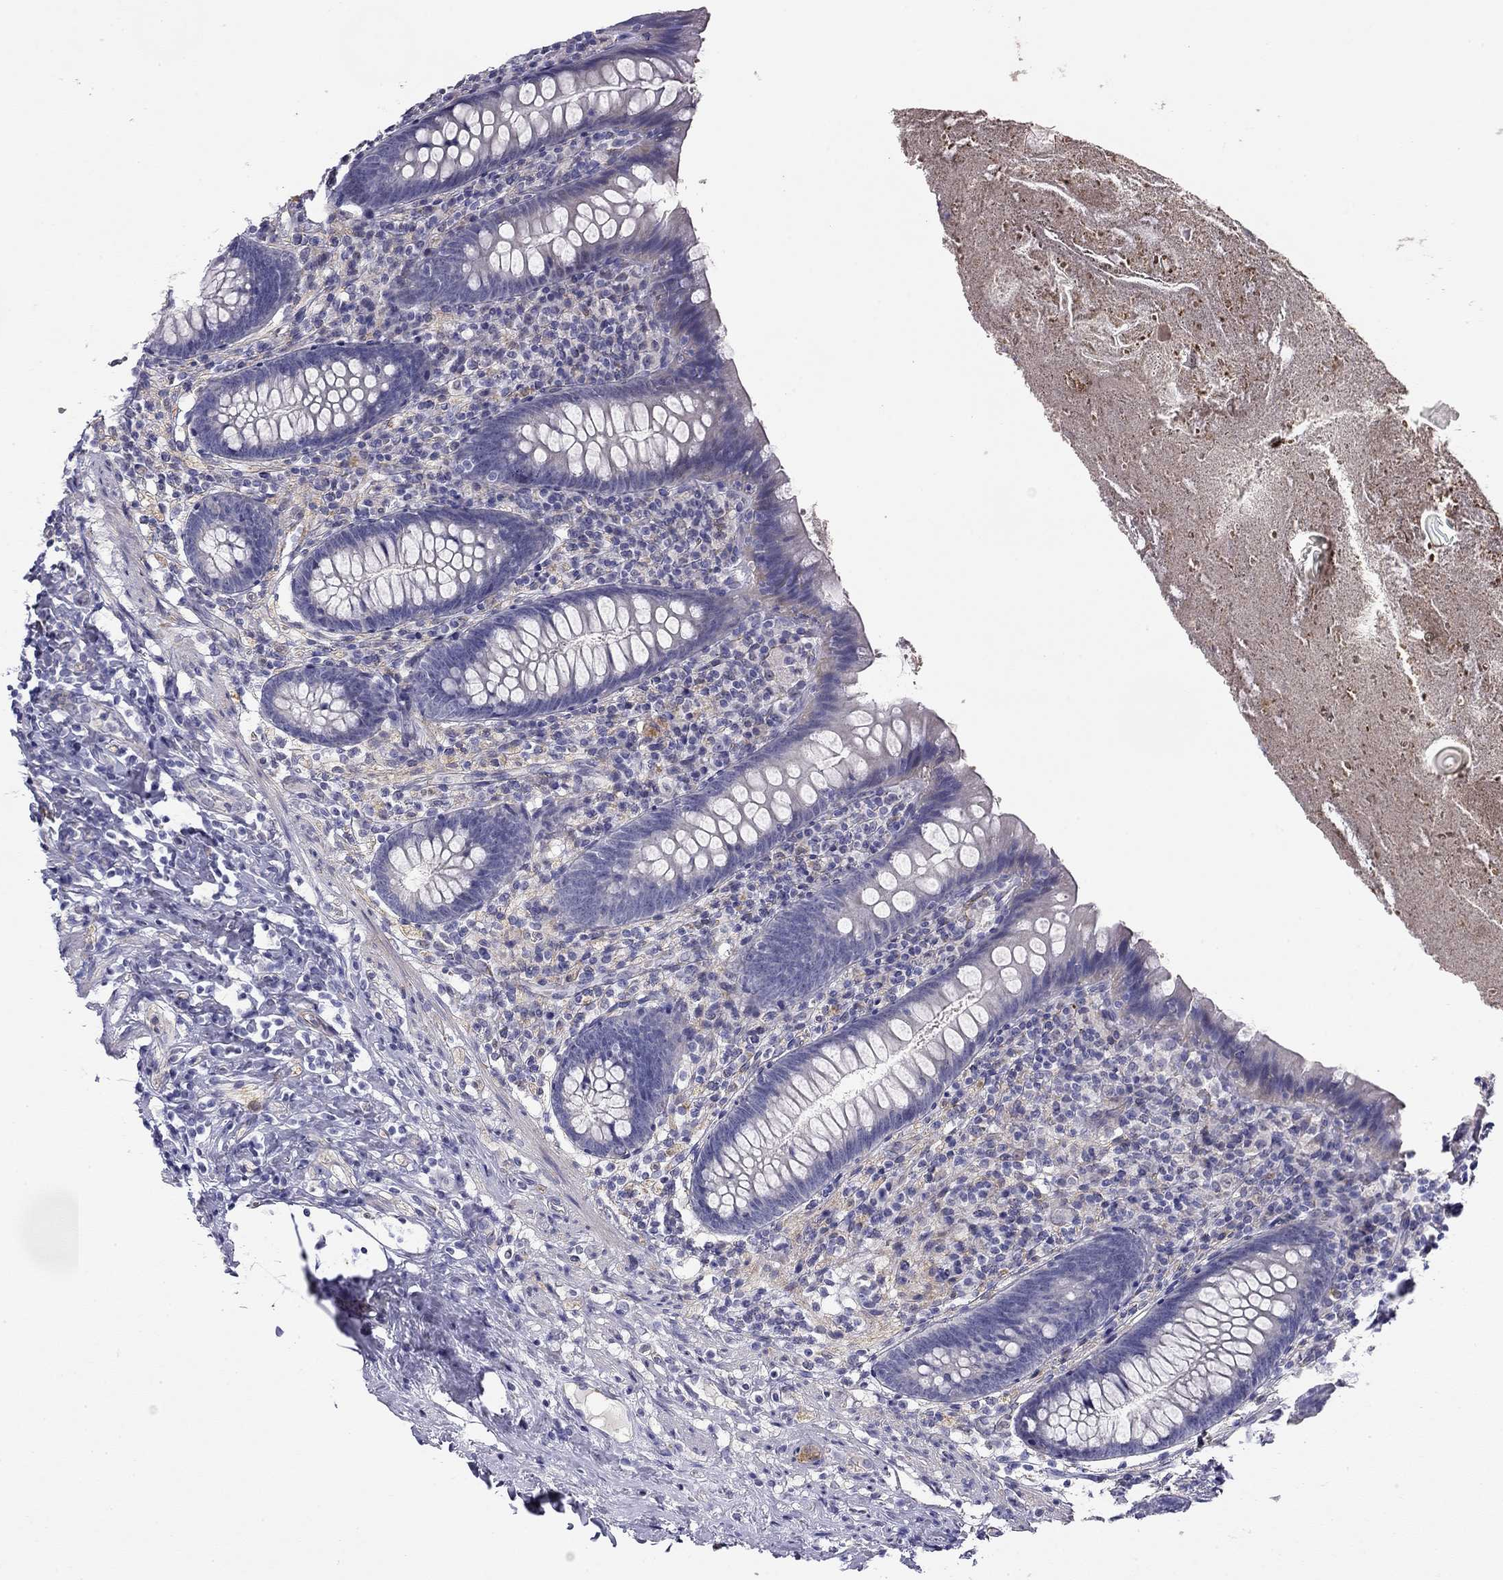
{"staining": {"intensity": "negative", "quantity": "none", "location": "none"}, "tissue": "appendix", "cell_type": "Glandular cells", "image_type": "normal", "snomed": [{"axis": "morphology", "description": "Normal tissue, NOS"}, {"axis": "topography", "description": "Appendix"}], "caption": "Glandular cells are negative for protein expression in unremarkable human appendix. The staining was performed using DAB to visualize the protein expression in brown, while the nuclei were stained in blue with hematoxylin (Magnification: 20x).", "gene": "RTL1", "patient": {"sex": "male", "age": 47}}